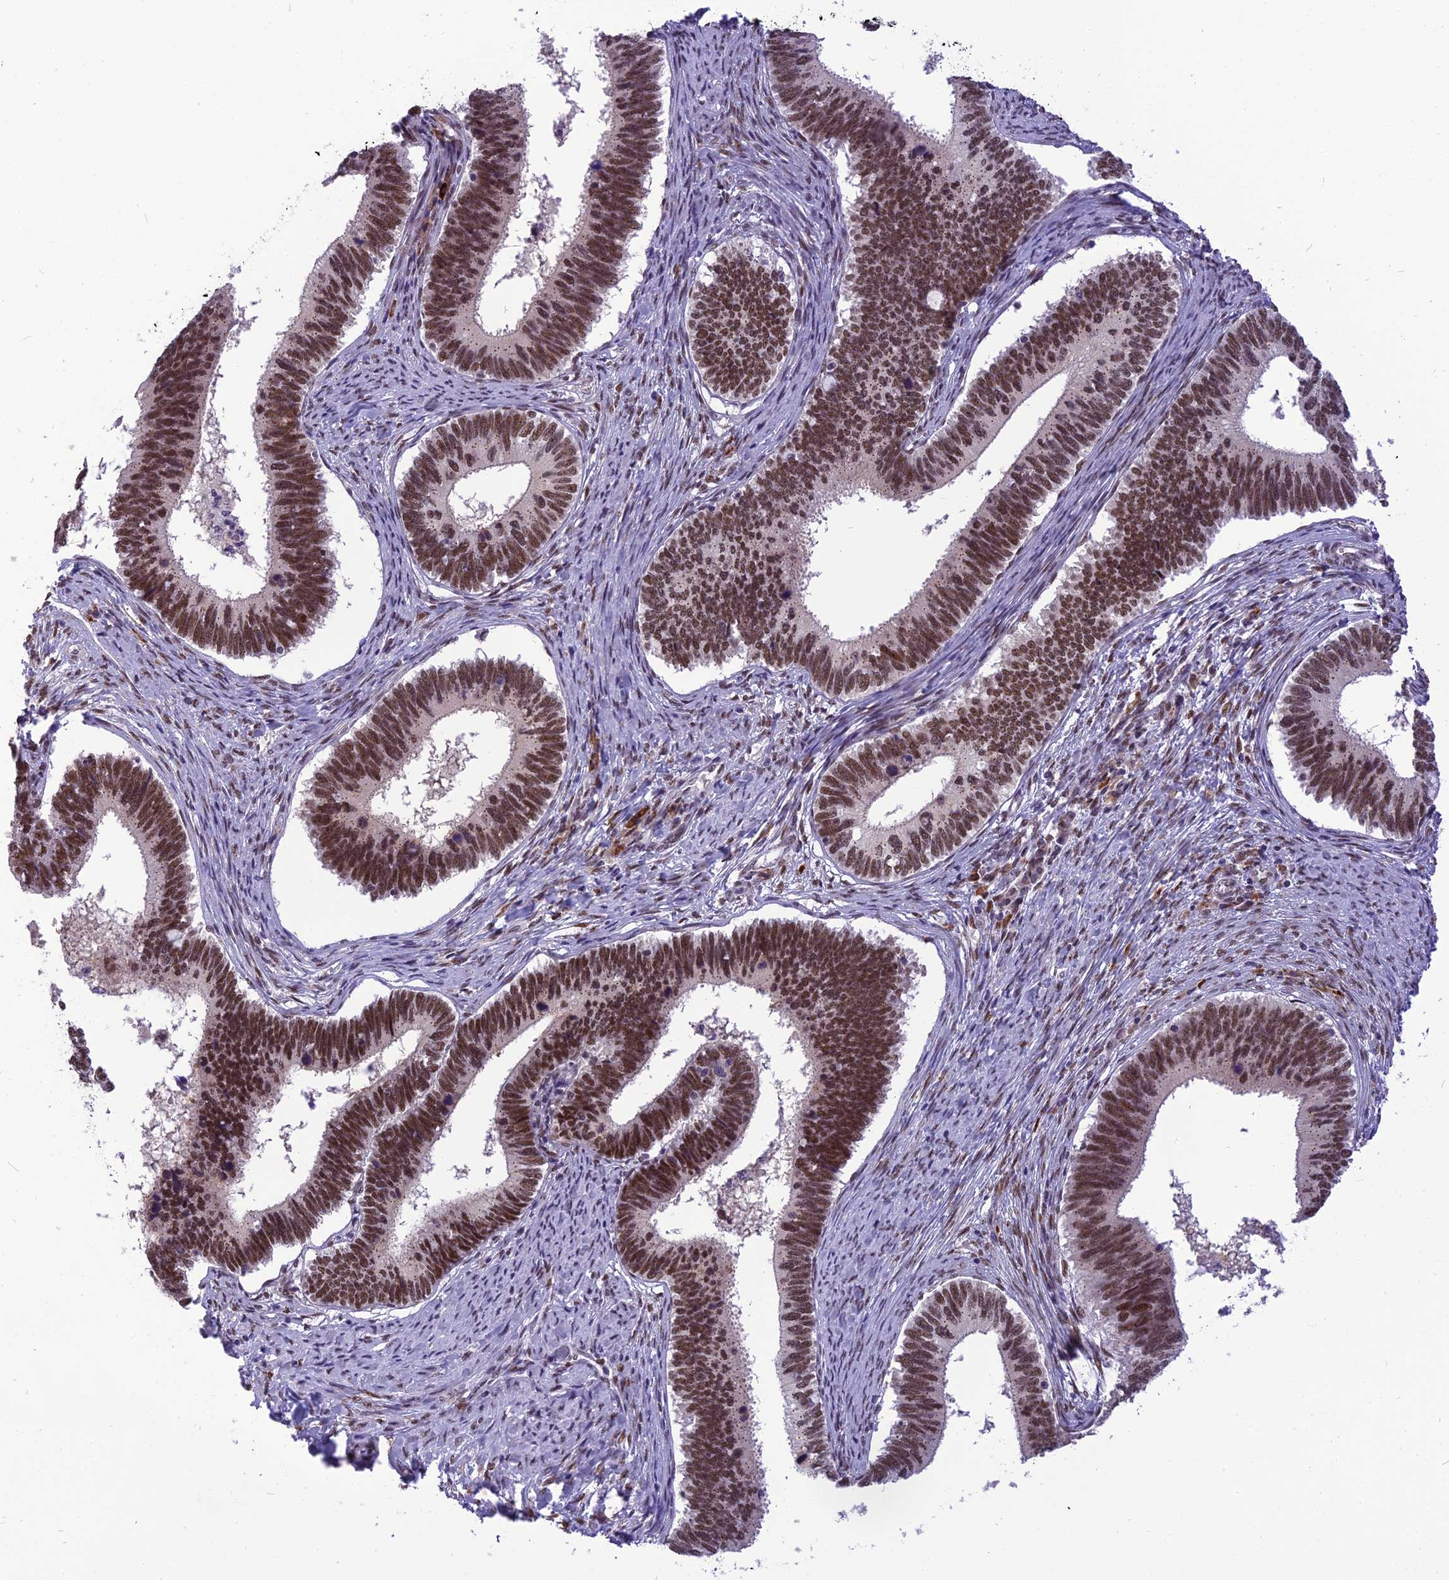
{"staining": {"intensity": "strong", "quantity": ">75%", "location": "nuclear"}, "tissue": "cervical cancer", "cell_type": "Tumor cells", "image_type": "cancer", "snomed": [{"axis": "morphology", "description": "Adenocarcinoma, NOS"}, {"axis": "topography", "description": "Cervix"}], "caption": "IHC (DAB (3,3'-diaminobenzidine)) staining of cervical cancer demonstrates strong nuclear protein staining in about >75% of tumor cells. Using DAB (brown) and hematoxylin (blue) stains, captured at high magnification using brightfield microscopy.", "gene": "IRF2BP1", "patient": {"sex": "female", "age": 42}}